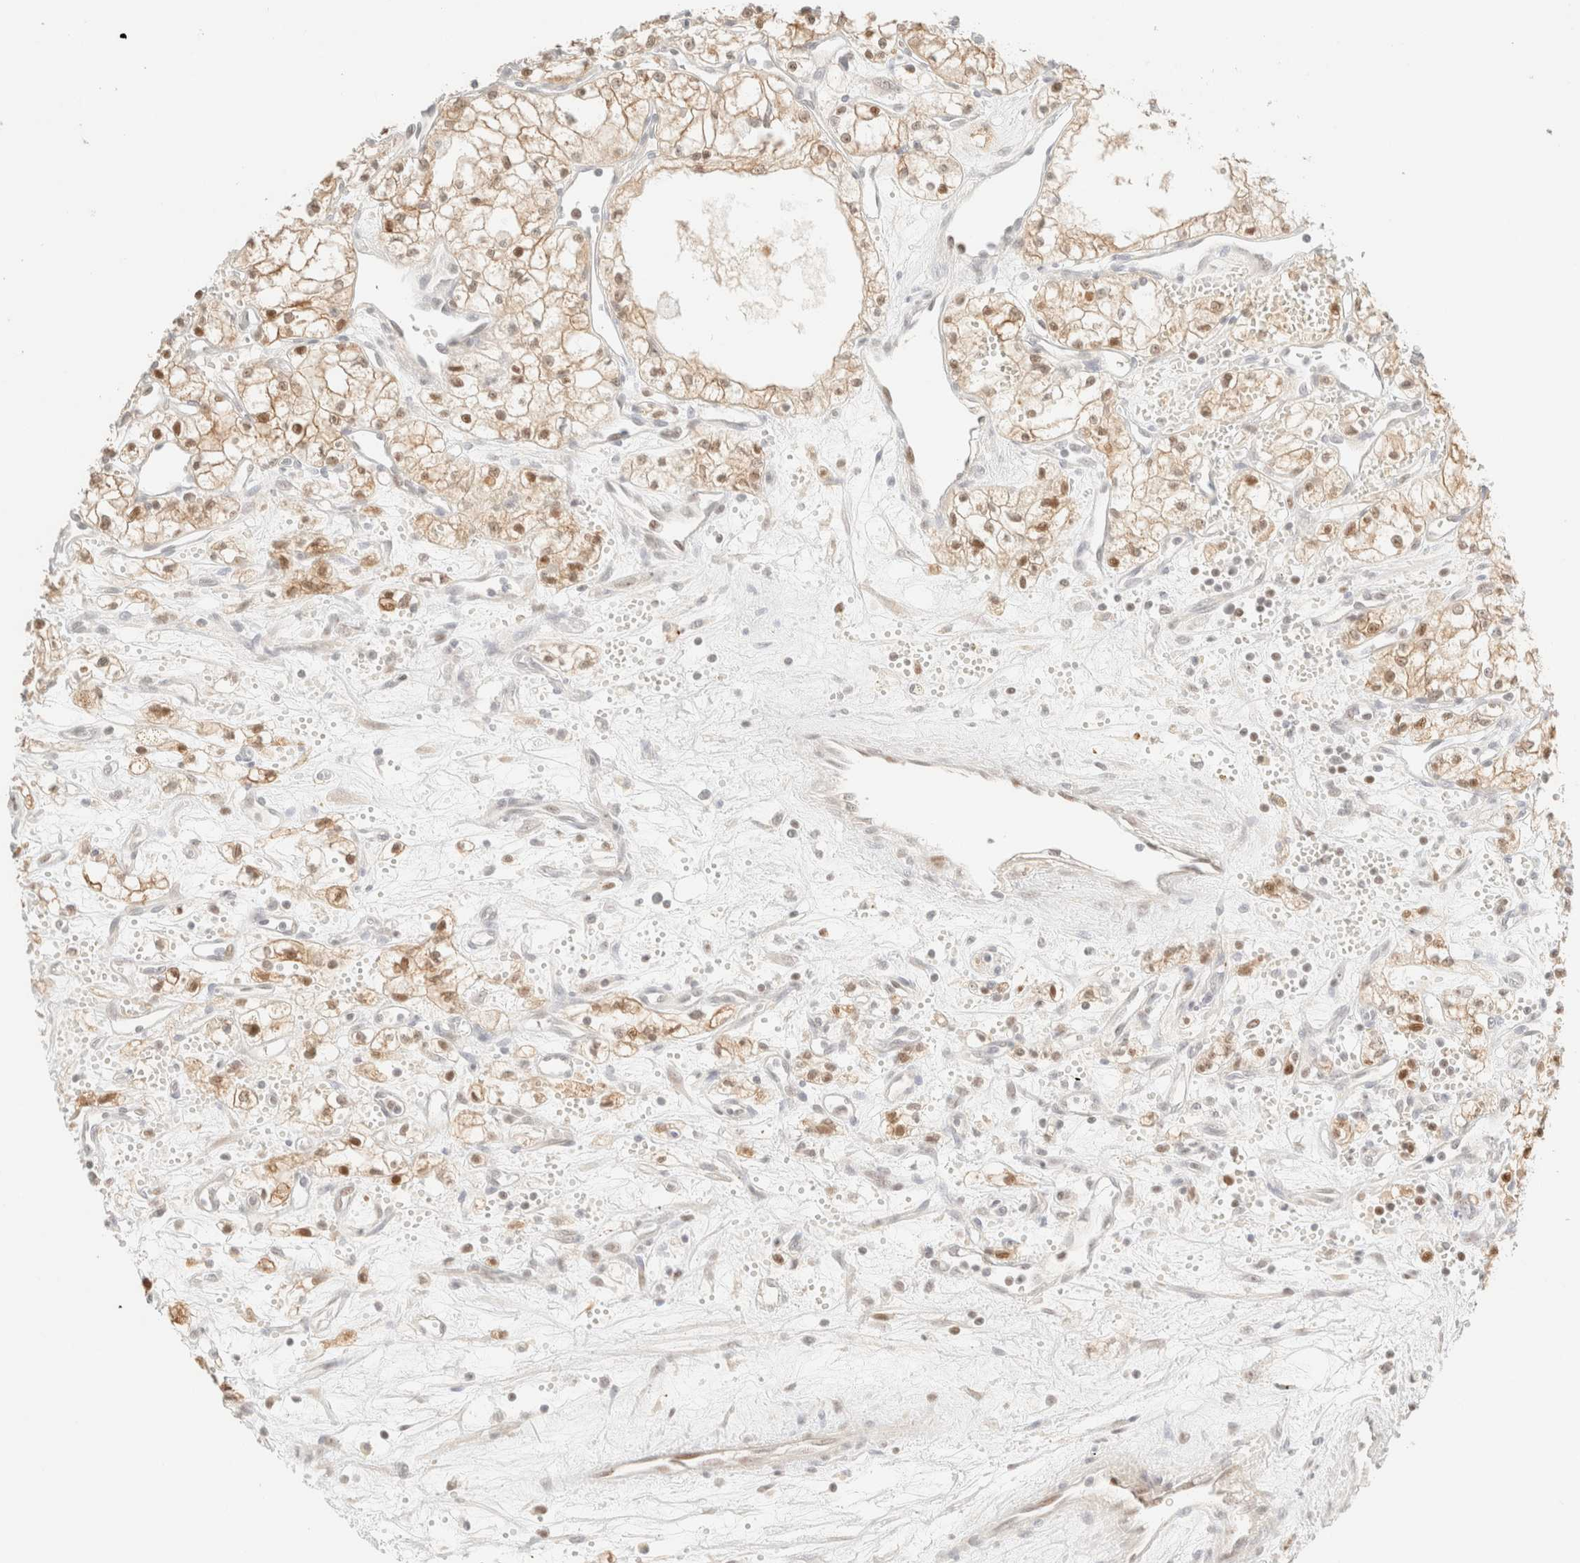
{"staining": {"intensity": "weak", "quantity": ">75%", "location": "cytoplasmic/membranous,nuclear"}, "tissue": "renal cancer", "cell_type": "Tumor cells", "image_type": "cancer", "snomed": [{"axis": "morphology", "description": "Adenocarcinoma, NOS"}, {"axis": "topography", "description": "Kidney"}], "caption": "Brown immunohistochemical staining in renal adenocarcinoma displays weak cytoplasmic/membranous and nuclear expression in about >75% of tumor cells.", "gene": "TSR1", "patient": {"sex": "male", "age": 59}}